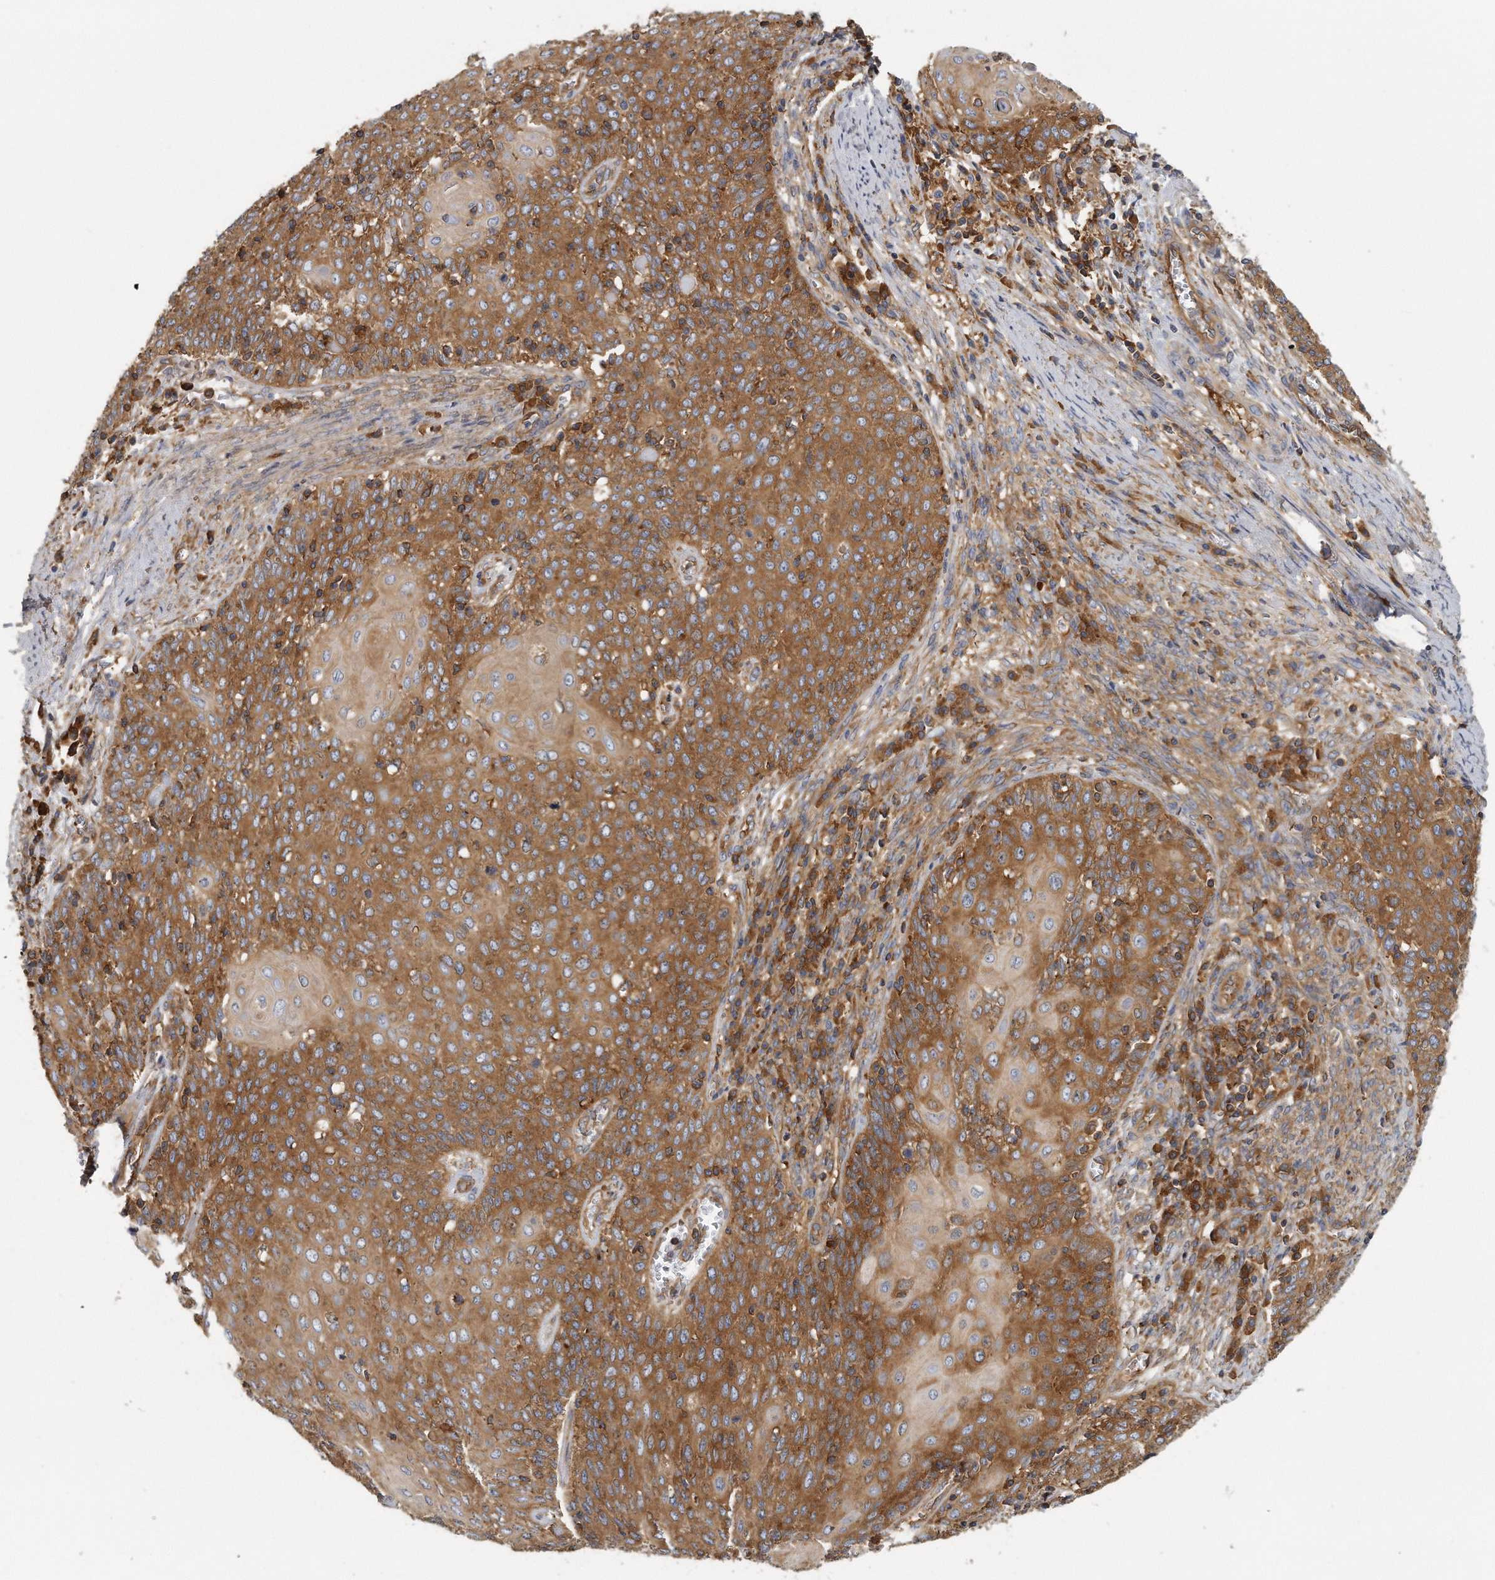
{"staining": {"intensity": "strong", "quantity": ">75%", "location": "cytoplasmic/membranous"}, "tissue": "cervical cancer", "cell_type": "Tumor cells", "image_type": "cancer", "snomed": [{"axis": "morphology", "description": "Squamous cell carcinoma, NOS"}, {"axis": "topography", "description": "Cervix"}], "caption": "Immunohistochemistry of human cervical cancer (squamous cell carcinoma) demonstrates high levels of strong cytoplasmic/membranous positivity in approximately >75% of tumor cells.", "gene": "EIF3I", "patient": {"sex": "female", "age": 39}}